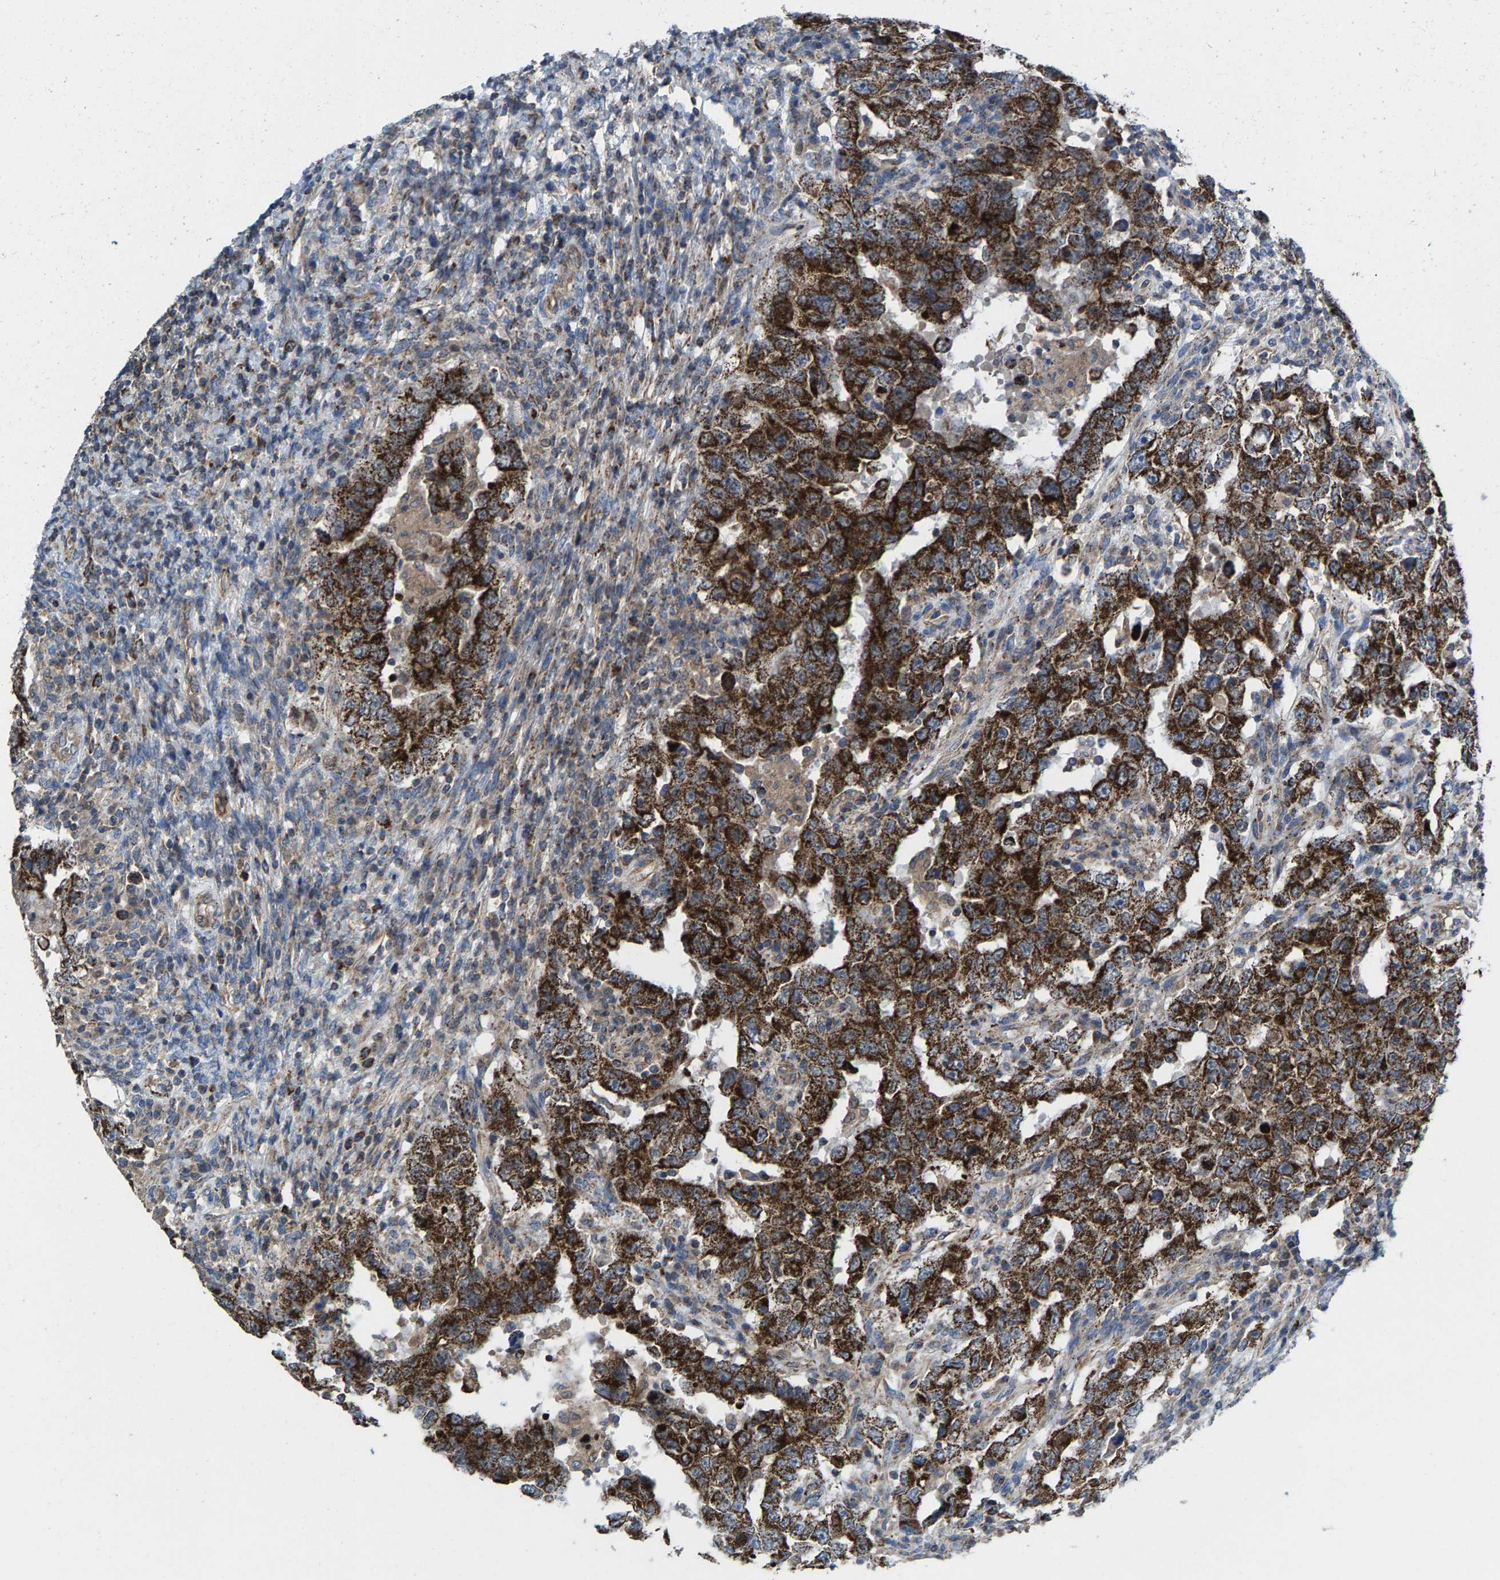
{"staining": {"intensity": "strong", "quantity": ">75%", "location": "cytoplasmic/membranous"}, "tissue": "testis cancer", "cell_type": "Tumor cells", "image_type": "cancer", "snomed": [{"axis": "morphology", "description": "Carcinoma, Embryonal, NOS"}, {"axis": "topography", "description": "Testis"}], "caption": "A photomicrograph of testis cancer stained for a protein displays strong cytoplasmic/membranous brown staining in tumor cells.", "gene": "MRM1", "patient": {"sex": "male", "age": 26}}